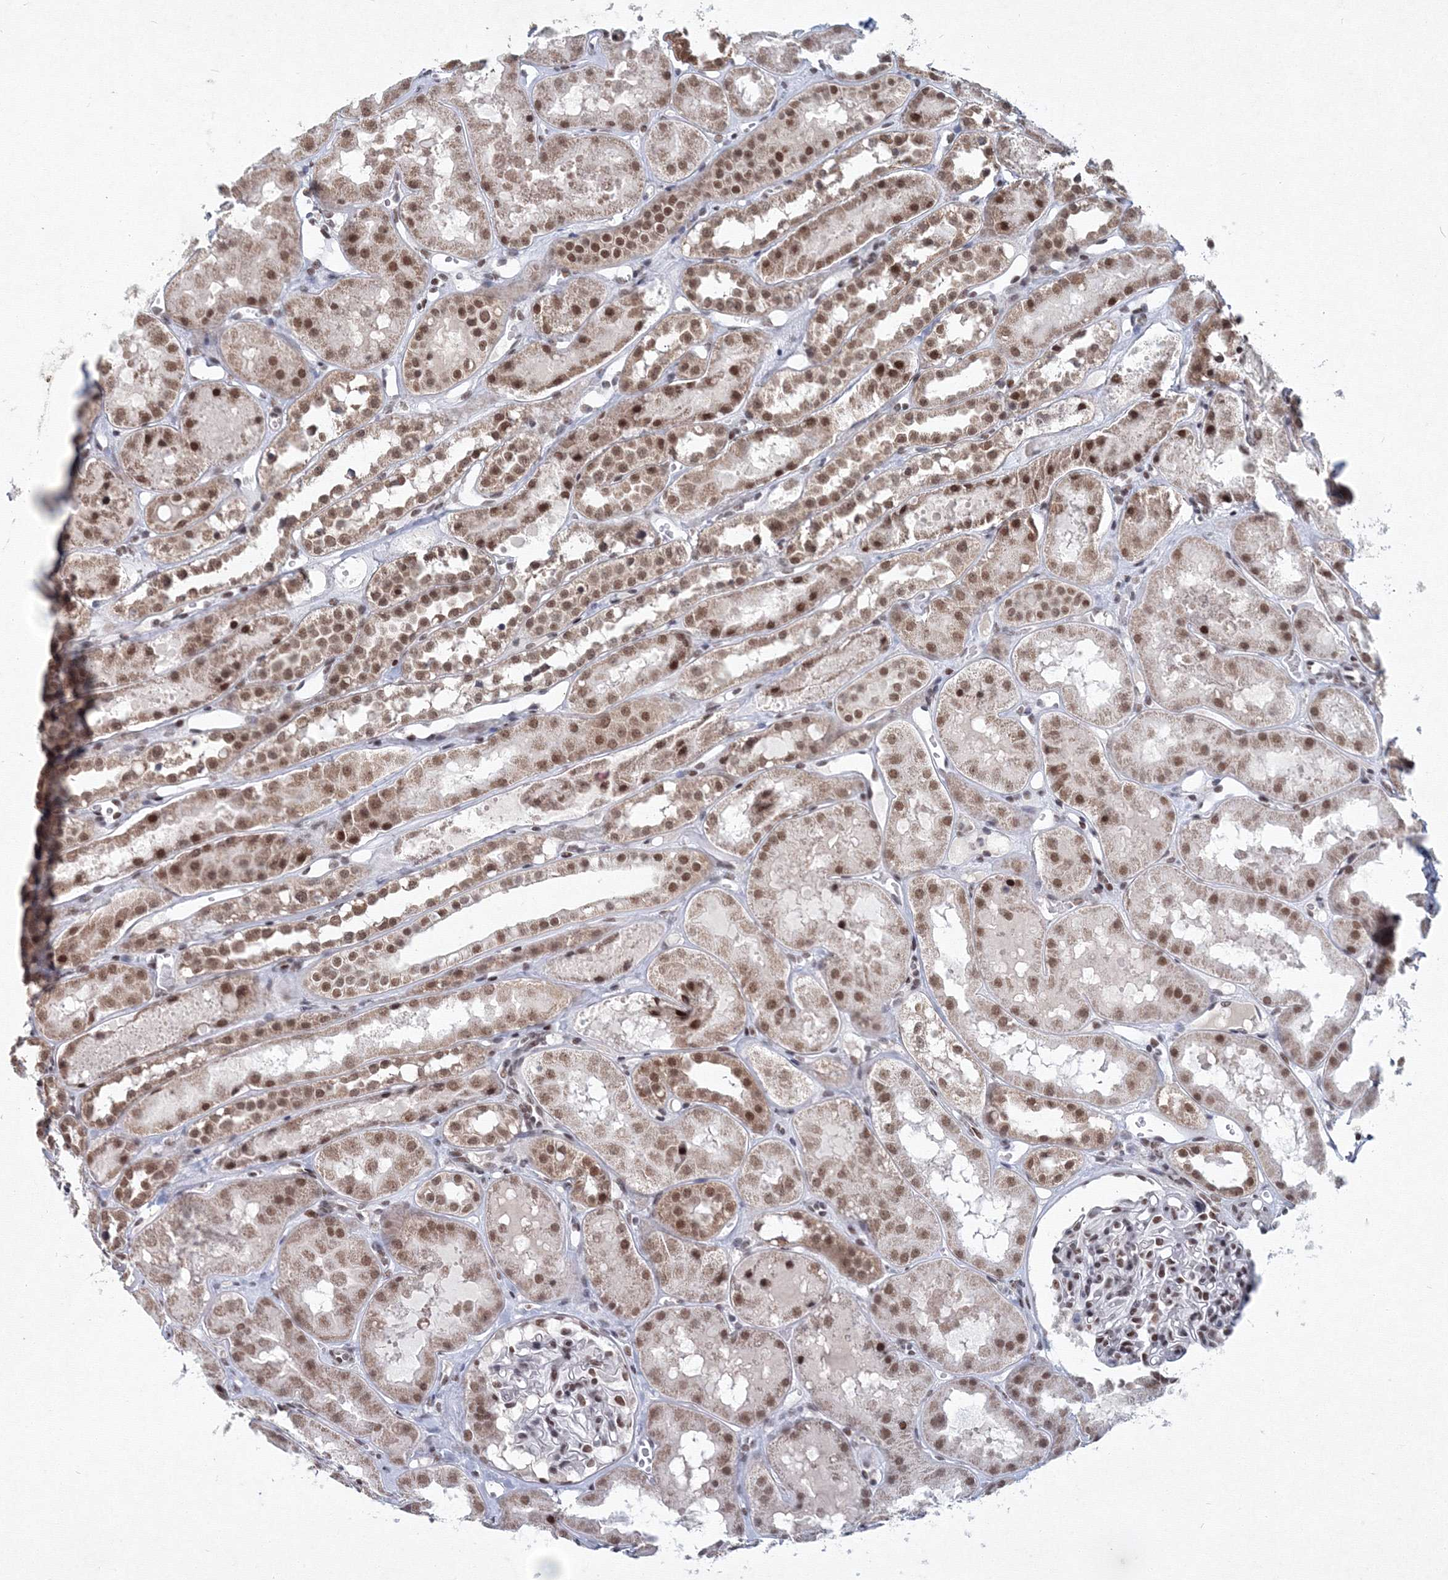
{"staining": {"intensity": "moderate", "quantity": "25%-75%", "location": "nuclear"}, "tissue": "kidney", "cell_type": "Cells in glomeruli", "image_type": "normal", "snomed": [{"axis": "morphology", "description": "Normal tissue, NOS"}, {"axis": "topography", "description": "Kidney"}], "caption": "Immunohistochemical staining of normal human kidney exhibits medium levels of moderate nuclear staining in approximately 25%-75% of cells in glomeruli. The protein is shown in brown color, while the nuclei are stained blue.", "gene": "SF3B6", "patient": {"sex": "male", "age": 16}}